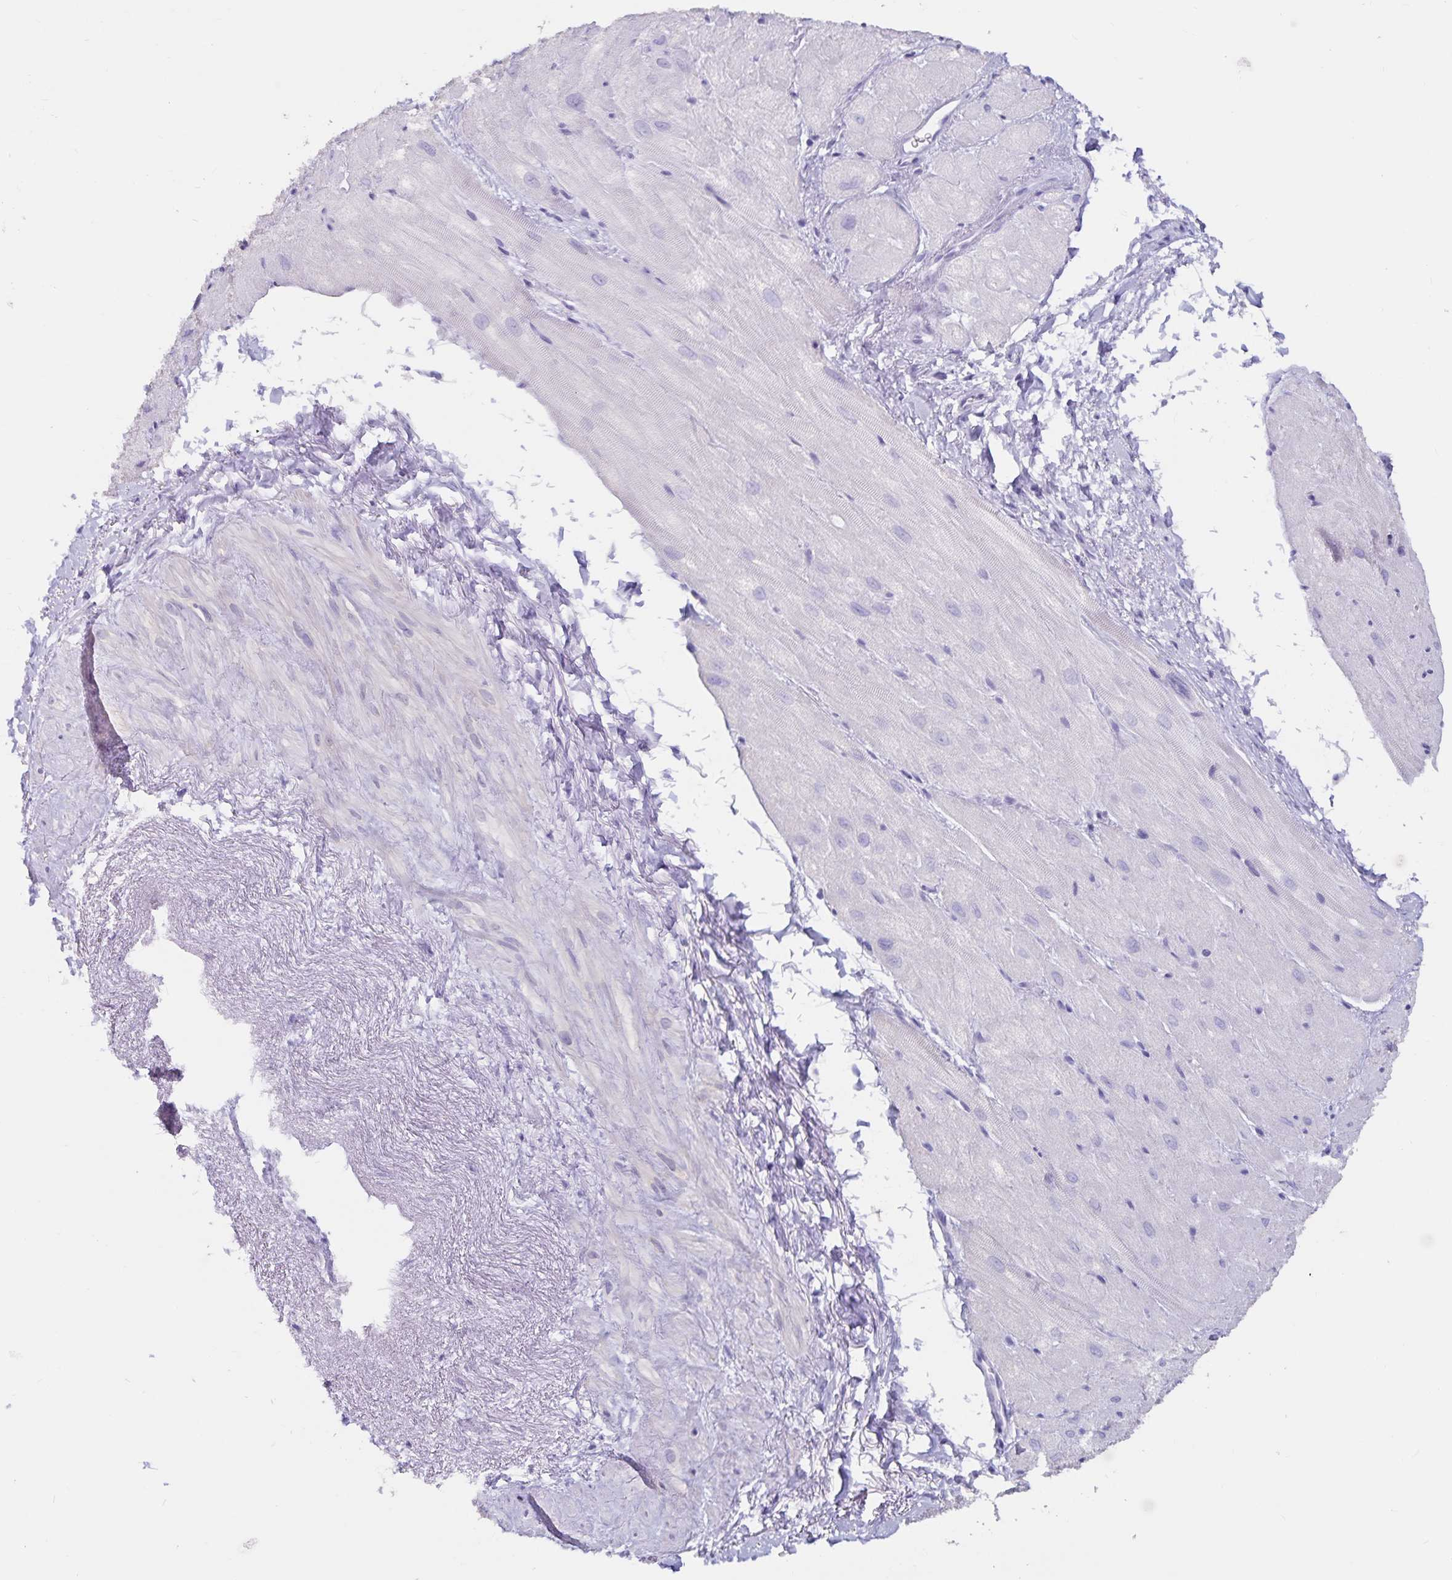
{"staining": {"intensity": "negative", "quantity": "none", "location": "none"}, "tissue": "heart muscle", "cell_type": "Cardiomyocytes", "image_type": "normal", "snomed": [{"axis": "morphology", "description": "Normal tissue, NOS"}, {"axis": "topography", "description": "Heart"}], "caption": "This is an immunohistochemistry (IHC) micrograph of benign human heart muscle. There is no staining in cardiomyocytes.", "gene": "GPR137", "patient": {"sex": "male", "age": 62}}